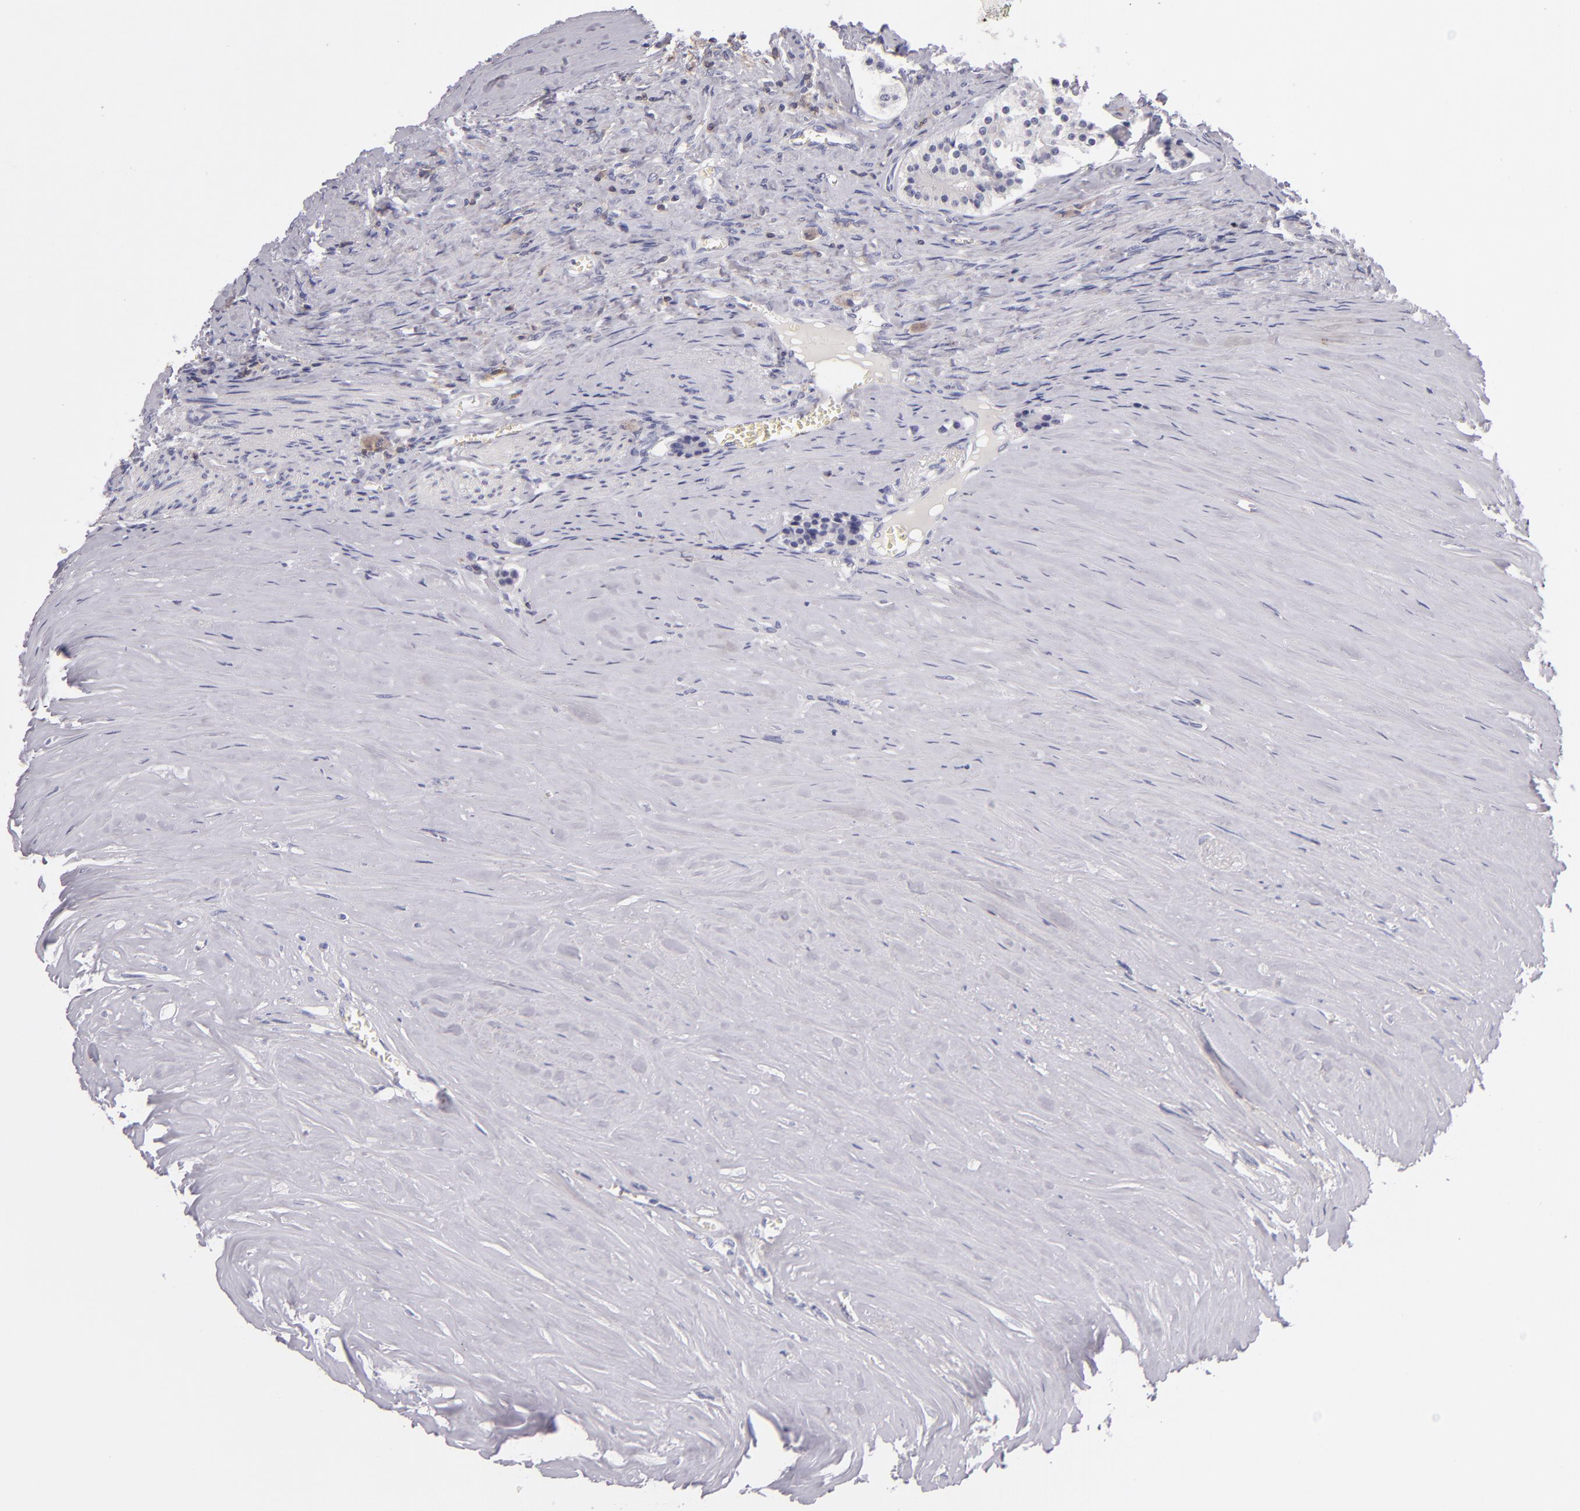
{"staining": {"intensity": "negative", "quantity": "none", "location": "none"}, "tissue": "carcinoid", "cell_type": "Tumor cells", "image_type": "cancer", "snomed": [{"axis": "morphology", "description": "Carcinoid, malignant, NOS"}, {"axis": "topography", "description": "Small intestine"}], "caption": "Protein analysis of carcinoid shows no significant staining in tumor cells.", "gene": "CD48", "patient": {"sex": "male", "age": 63}}